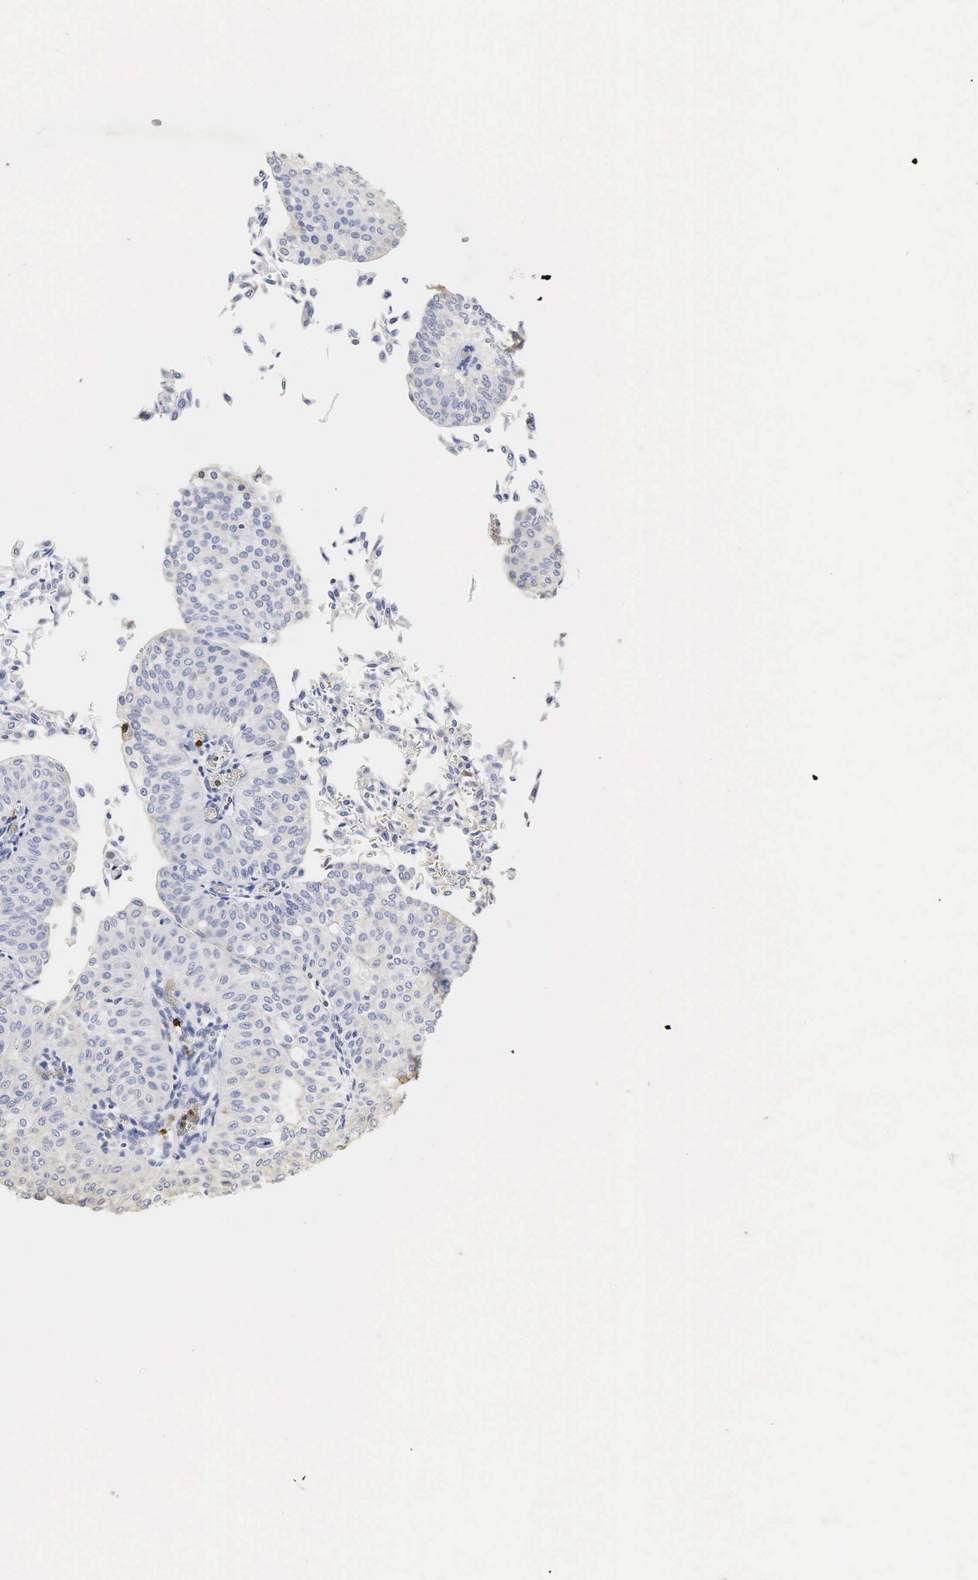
{"staining": {"intensity": "negative", "quantity": "none", "location": "none"}, "tissue": "urothelial cancer", "cell_type": "Tumor cells", "image_type": "cancer", "snomed": [{"axis": "morphology", "description": "Urothelial carcinoma, Low grade"}, {"axis": "topography", "description": "Urinary bladder"}], "caption": "Immunohistochemistry (IHC) micrograph of human urothelial cancer stained for a protein (brown), which demonstrates no positivity in tumor cells.", "gene": "LYZ", "patient": {"sex": "male", "age": 64}}